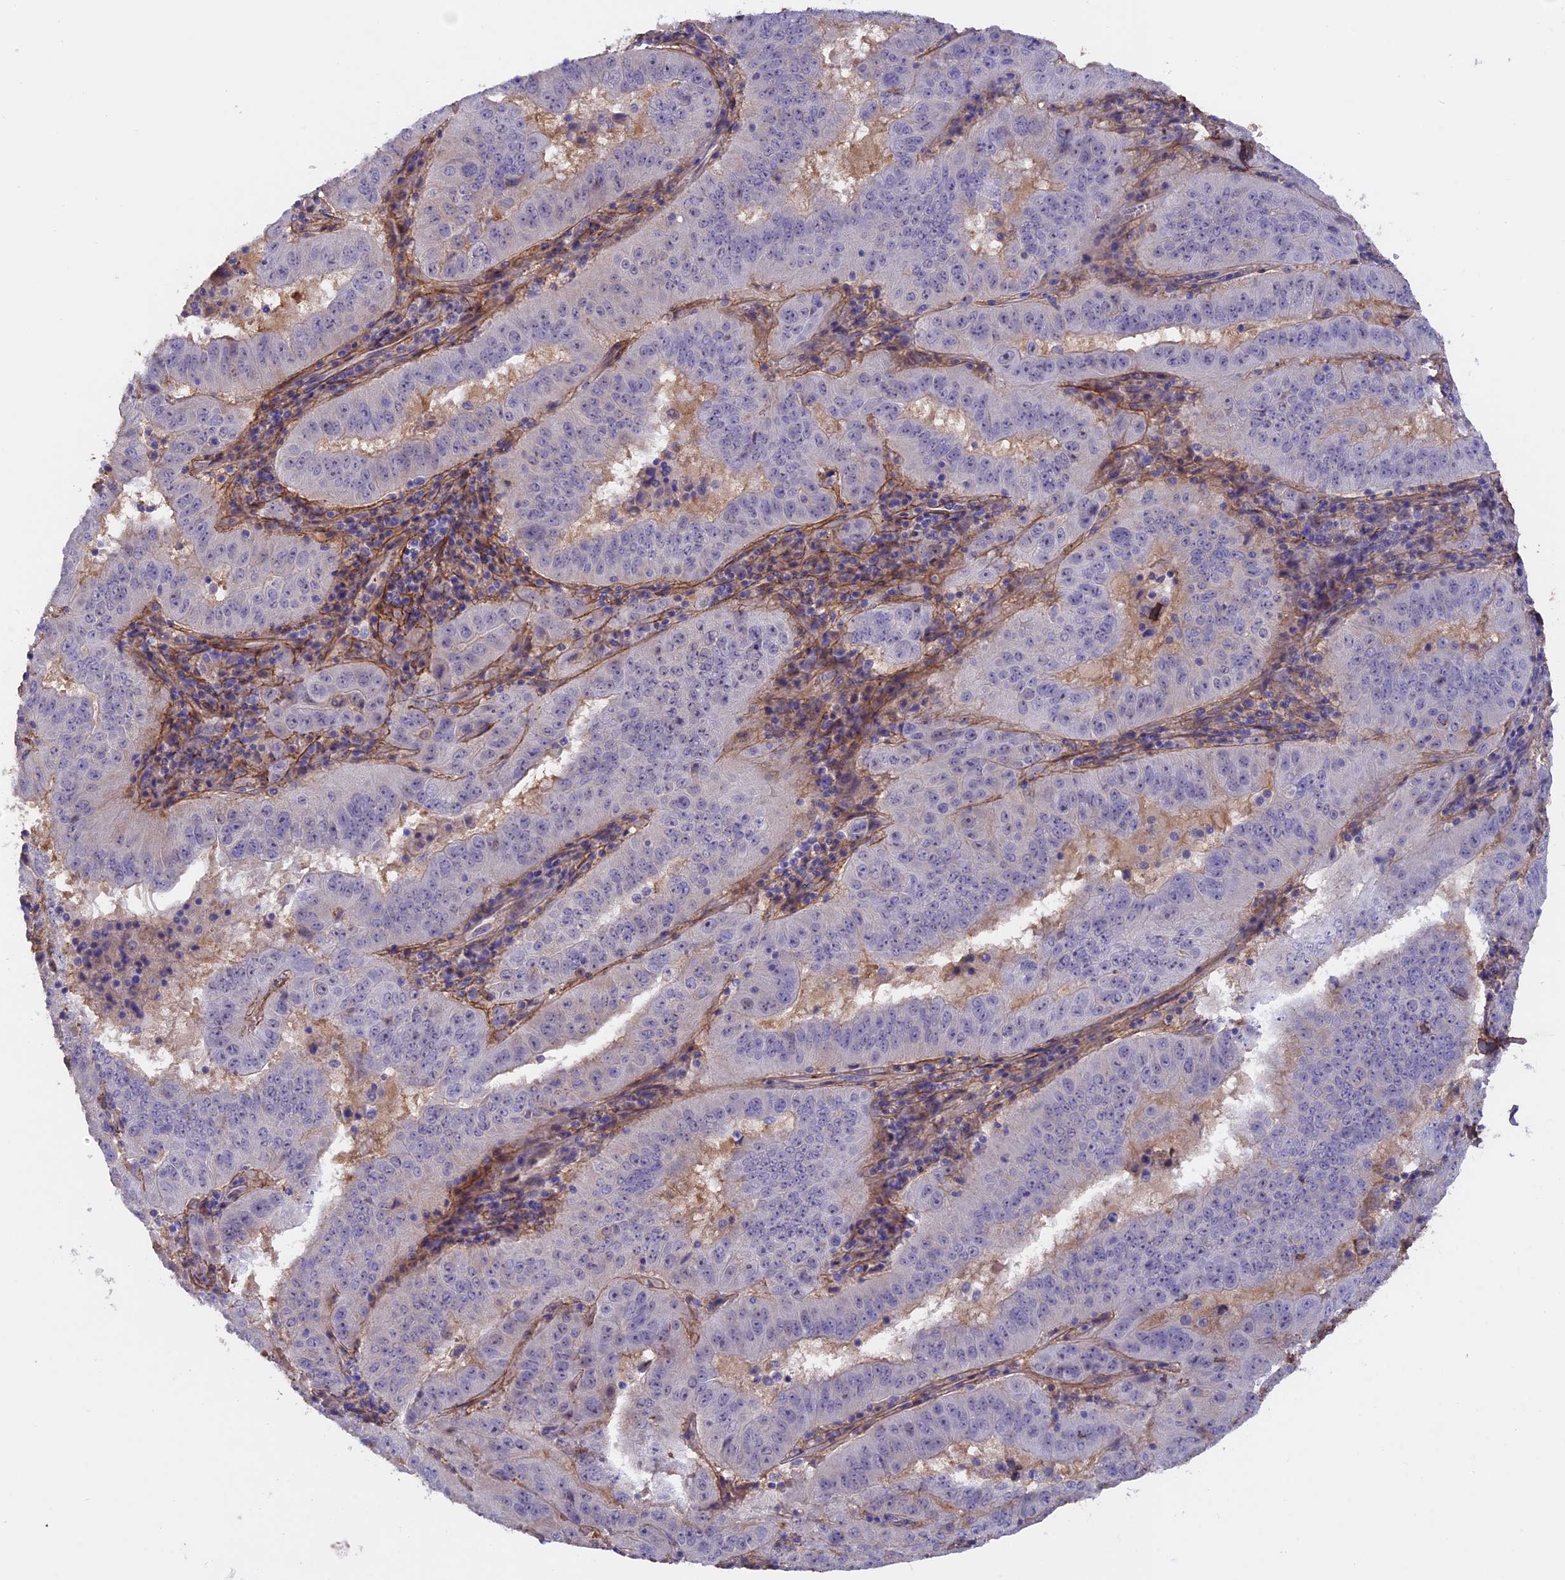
{"staining": {"intensity": "negative", "quantity": "none", "location": "none"}, "tissue": "pancreatic cancer", "cell_type": "Tumor cells", "image_type": "cancer", "snomed": [{"axis": "morphology", "description": "Adenocarcinoma, NOS"}, {"axis": "topography", "description": "Pancreas"}], "caption": "Protein analysis of adenocarcinoma (pancreatic) shows no significant staining in tumor cells.", "gene": "COL4A3", "patient": {"sex": "male", "age": 63}}